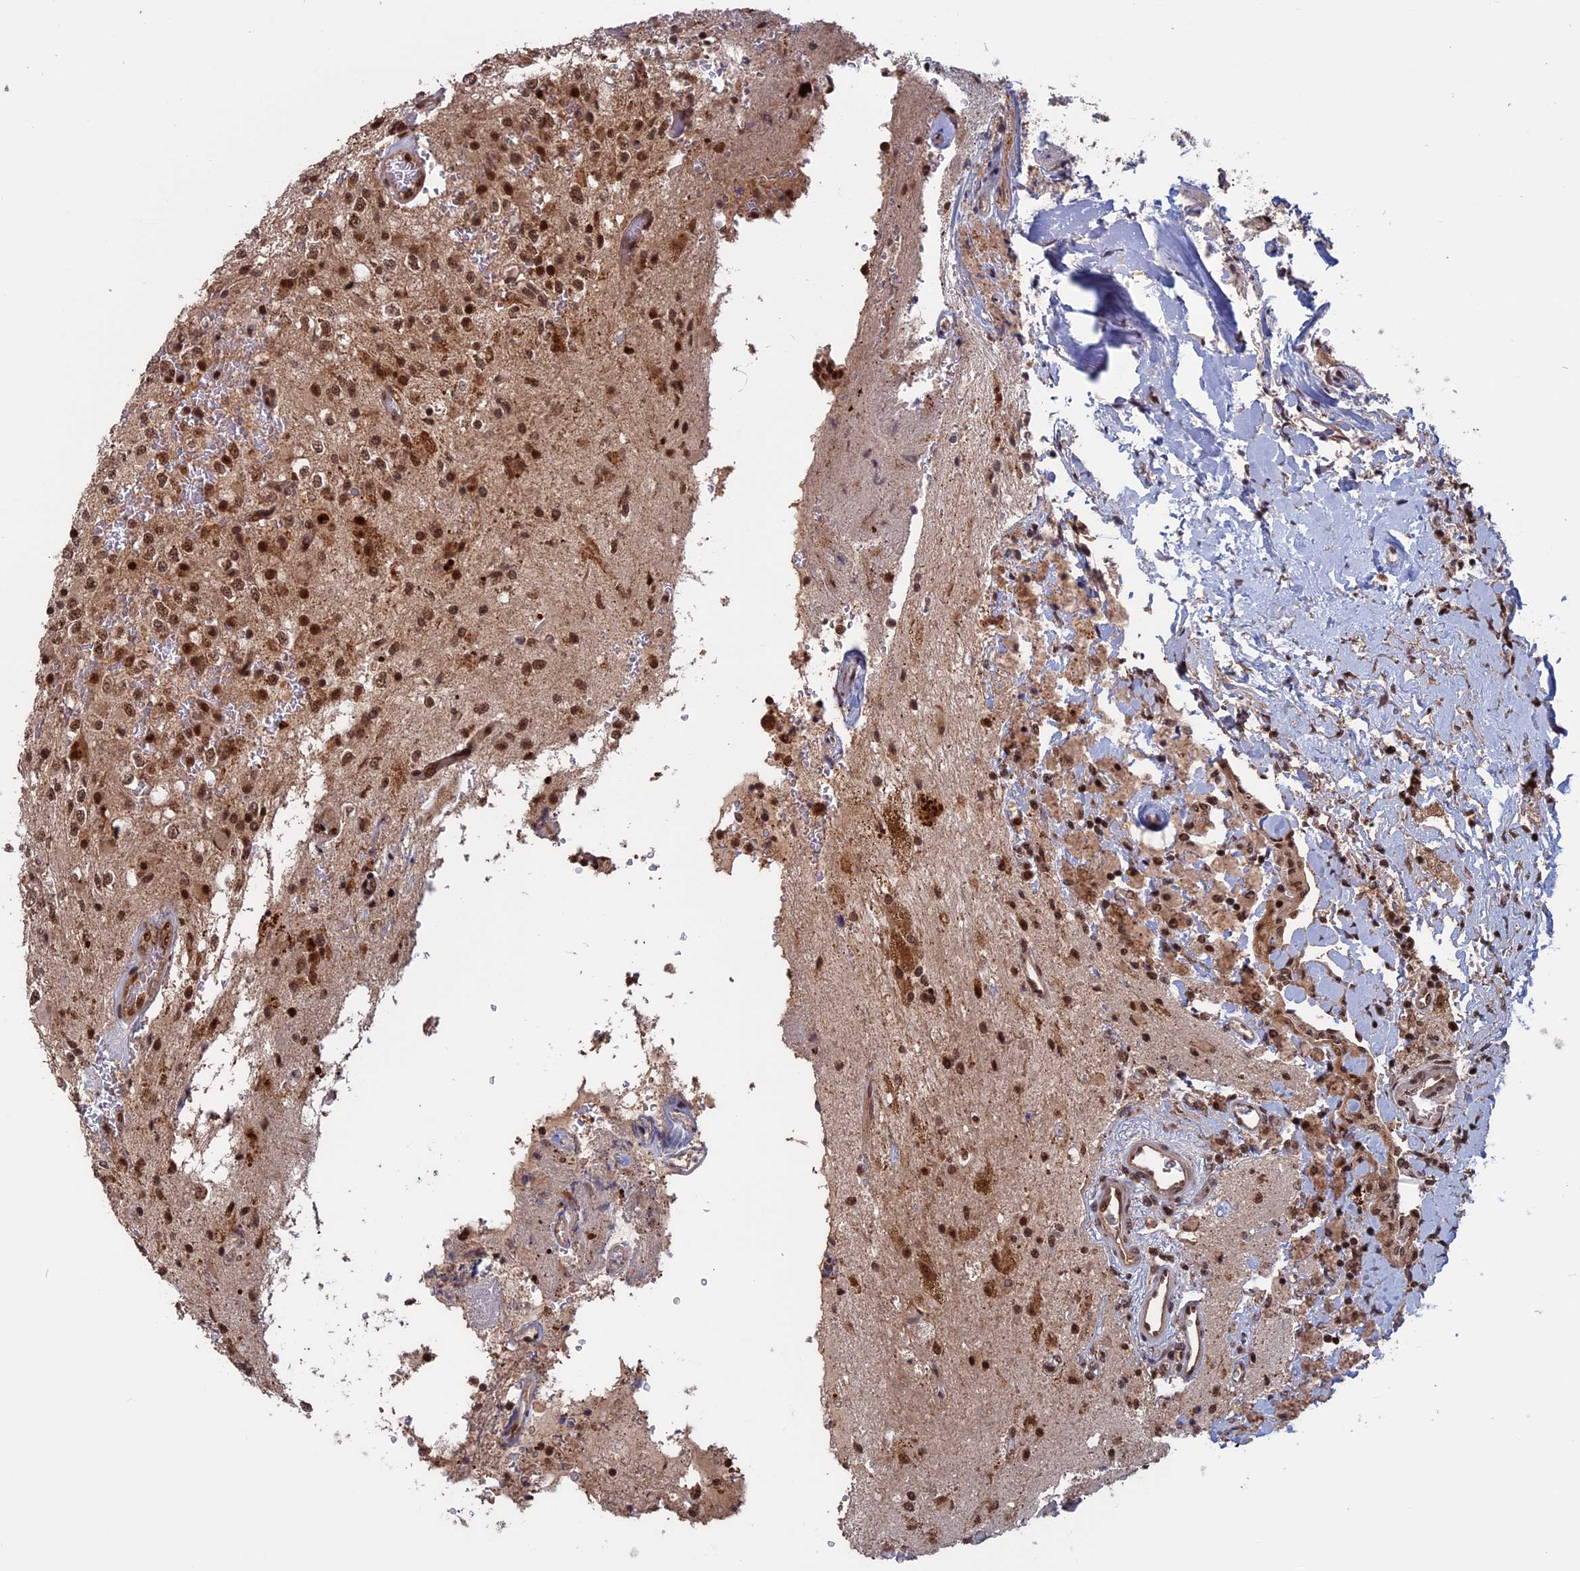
{"staining": {"intensity": "moderate", "quantity": ">75%", "location": "nuclear"}, "tissue": "glioma", "cell_type": "Tumor cells", "image_type": "cancer", "snomed": [{"axis": "morphology", "description": "Glioma, malignant, High grade"}, {"axis": "topography", "description": "Brain"}], "caption": "Human high-grade glioma (malignant) stained with a brown dye exhibits moderate nuclear positive expression in approximately >75% of tumor cells.", "gene": "CACTIN", "patient": {"sex": "male", "age": 34}}